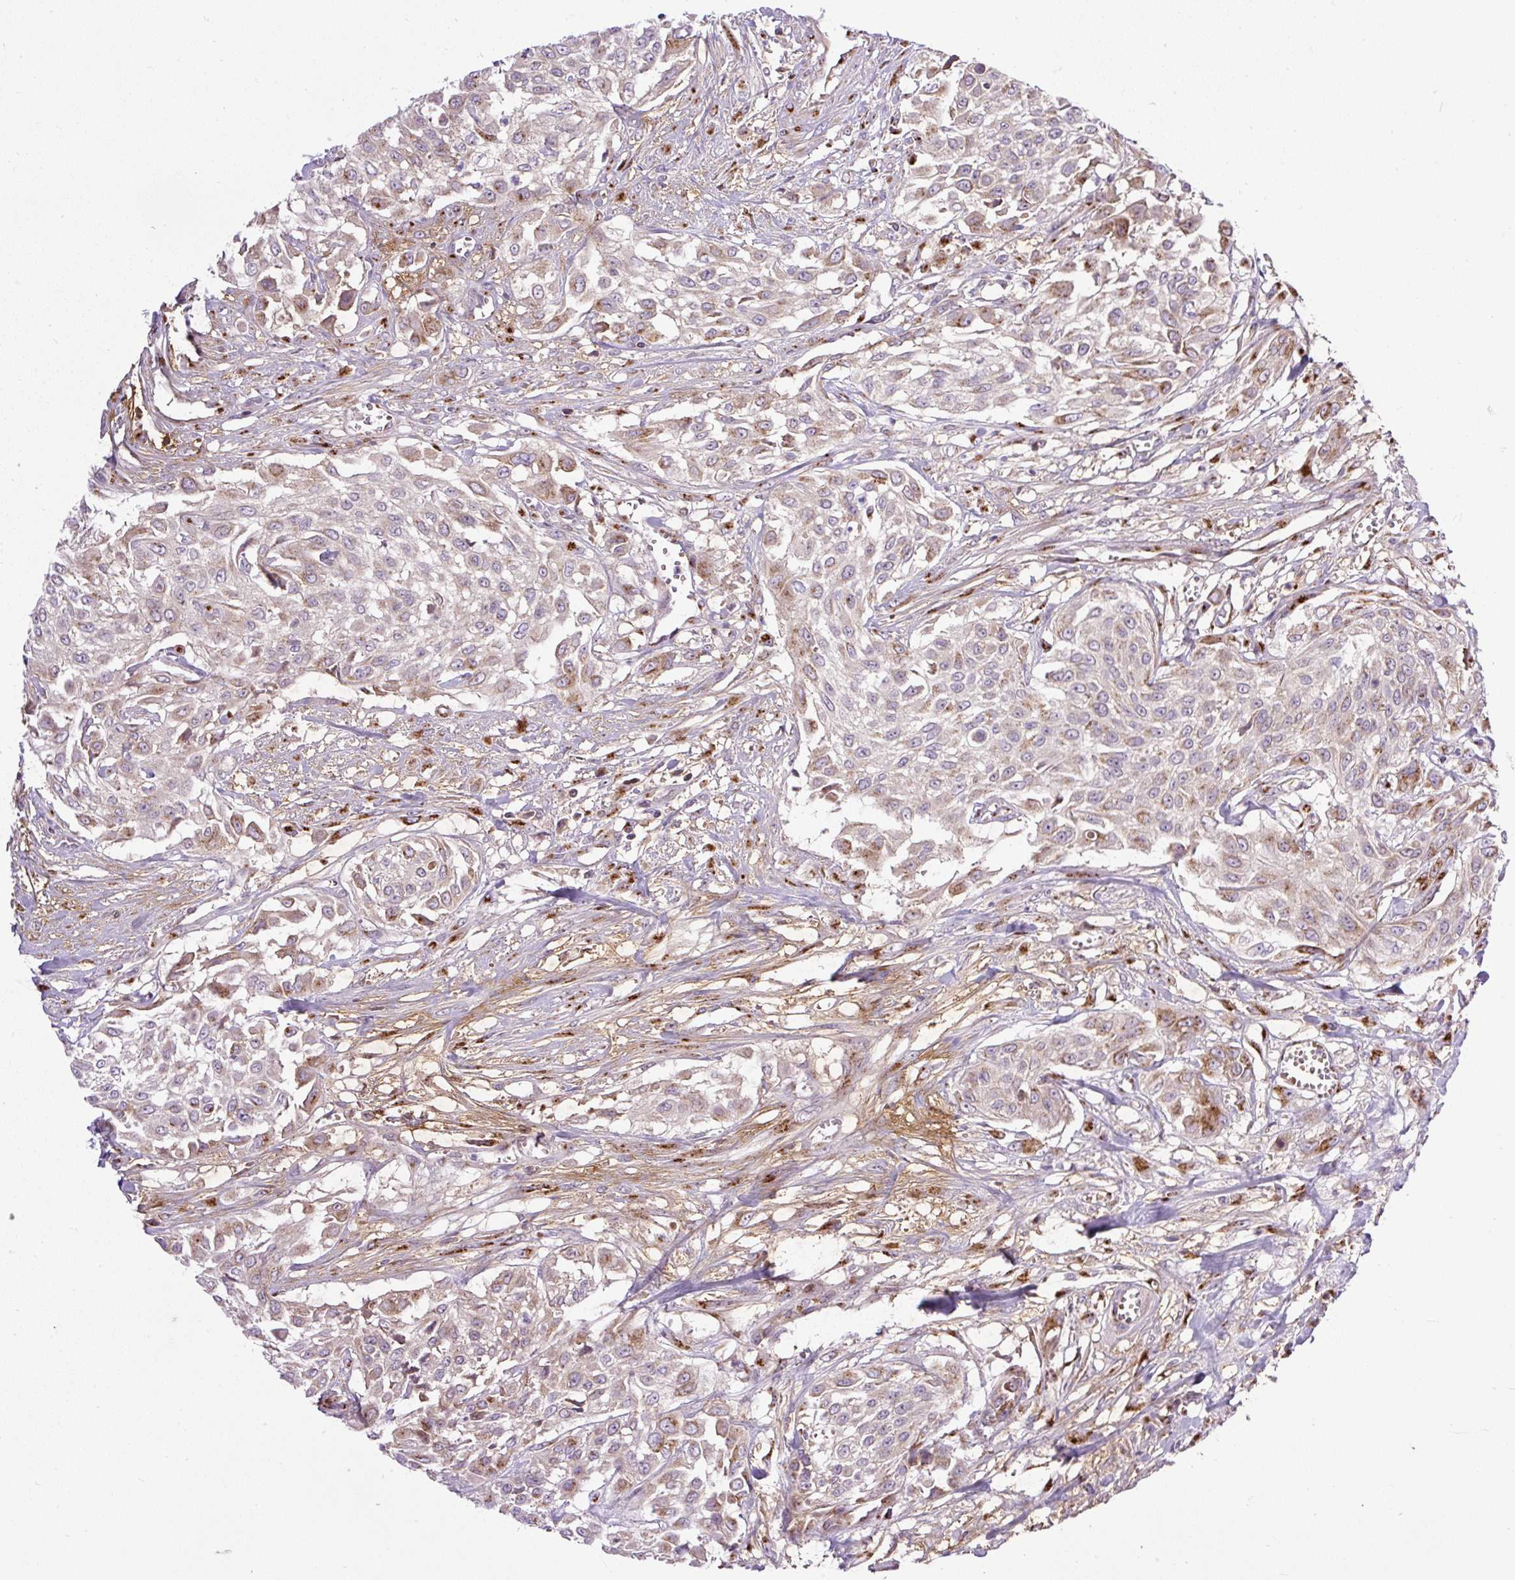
{"staining": {"intensity": "weak", "quantity": "<25%", "location": "cytoplasmic/membranous"}, "tissue": "urothelial cancer", "cell_type": "Tumor cells", "image_type": "cancer", "snomed": [{"axis": "morphology", "description": "Urothelial carcinoma, High grade"}, {"axis": "topography", "description": "Urinary bladder"}], "caption": "Protein analysis of urothelial cancer exhibits no significant expression in tumor cells.", "gene": "MSMP", "patient": {"sex": "male", "age": 57}}